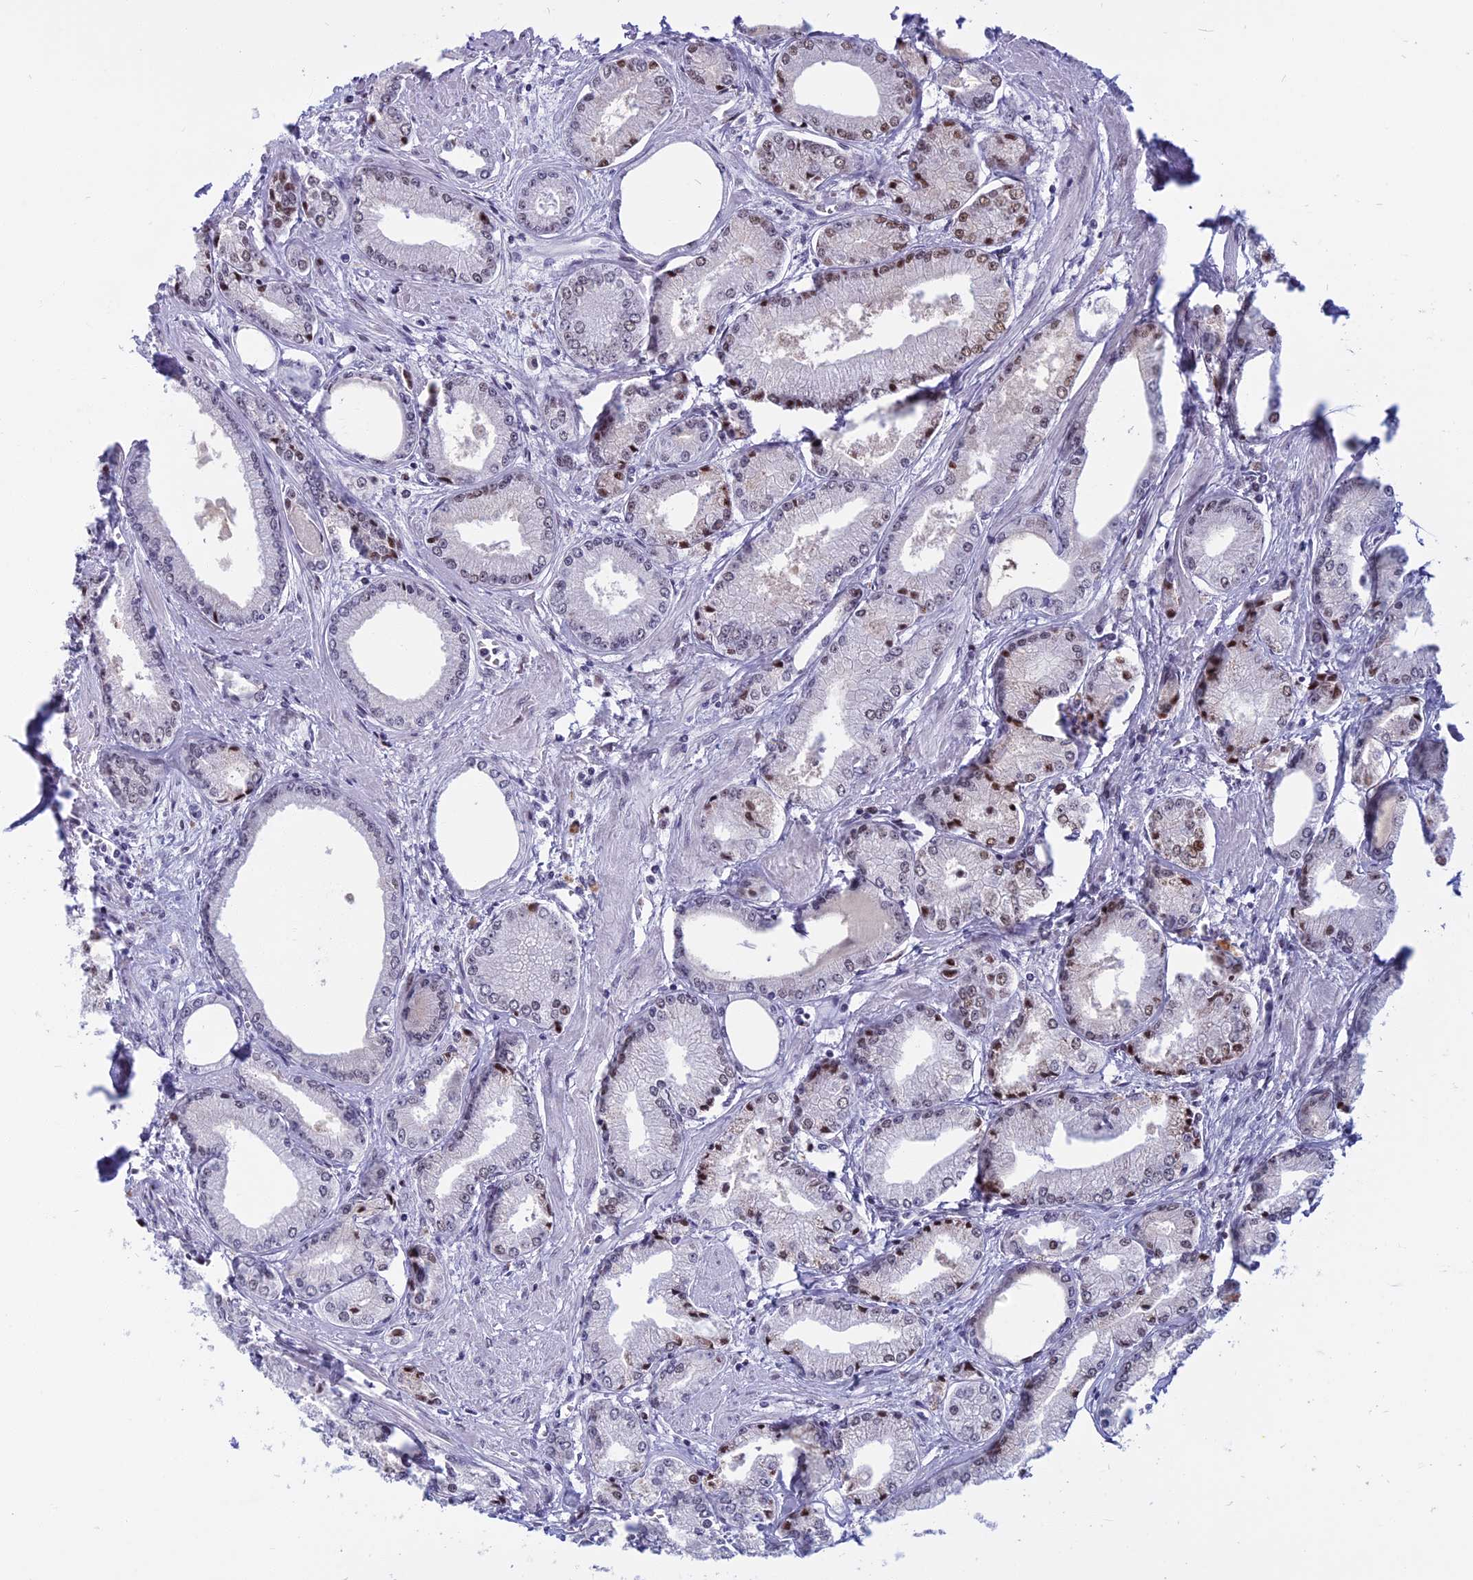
{"staining": {"intensity": "moderate", "quantity": "<25%", "location": "nuclear"}, "tissue": "prostate cancer", "cell_type": "Tumor cells", "image_type": "cancer", "snomed": [{"axis": "morphology", "description": "Adenocarcinoma, Low grade"}, {"axis": "topography", "description": "Prostate"}], "caption": "An immunohistochemistry image of tumor tissue is shown. Protein staining in brown shows moderate nuclear positivity in adenocarcinoma (low-grade) (prostate) within tumor cells.", "gene": "CDC7", "patient": {"sex": "male", "age": 60}}